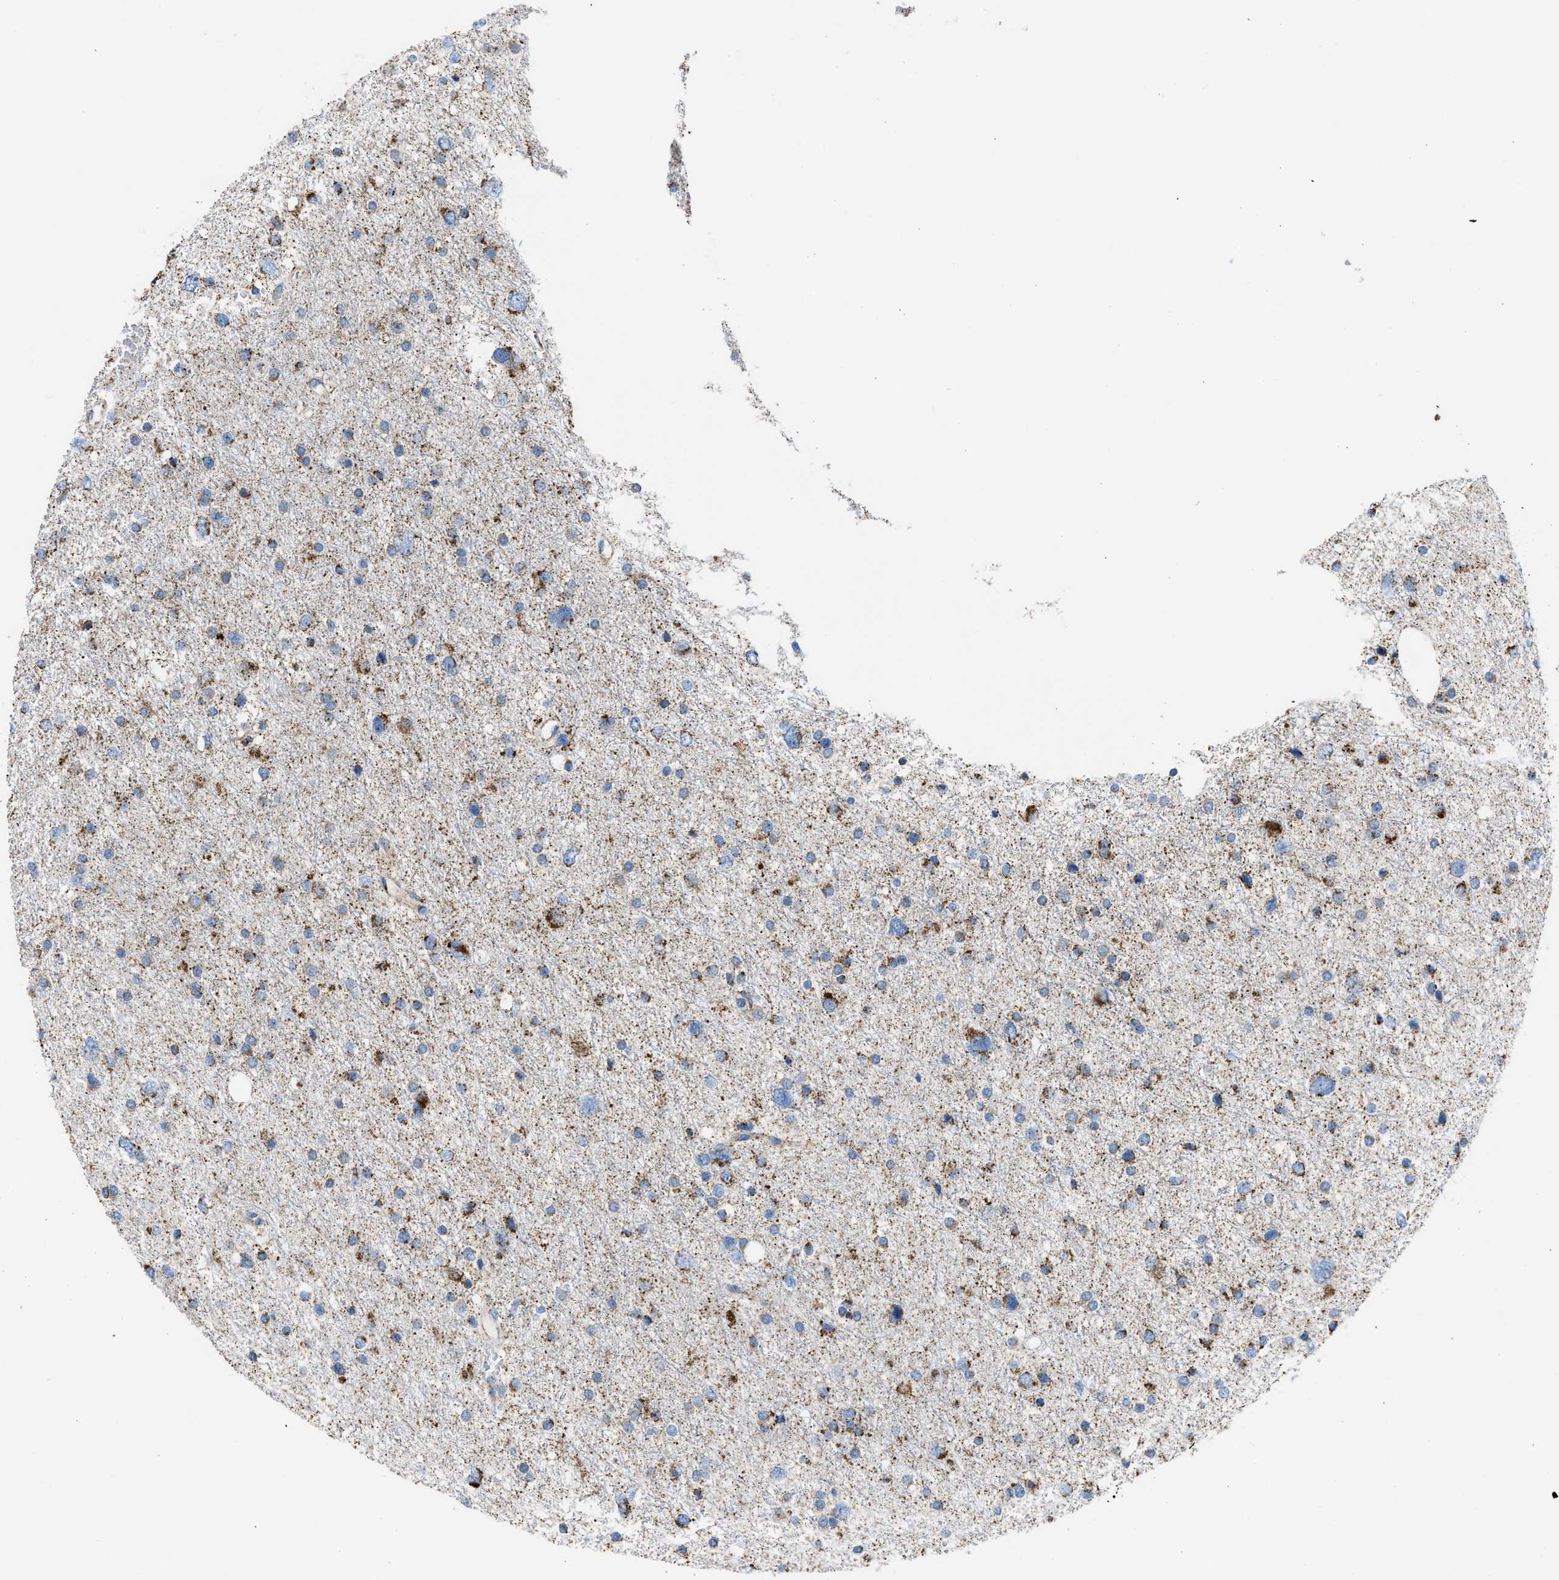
{"staining": {"intensity": "moderate", "quantity": "25%-75%", "location": "cytoplasmic/membranous"}, "tissue": "glioma", "cell_type": "Tumor cells", "image_type": "cancer", "snomed": [{"axis": "morphology", "description": "Glioma, malignant, Low grade"}, {"axis": "topography", "description": "Brain"}], "caption": "Brown immunohistochemical staining in human glioma displays moderate cytoplasmic/membranous expression in approximately 25%-75% of tumor cells.", "gene": "ETFB", "patient": {"sex": "female", "age": 37}}